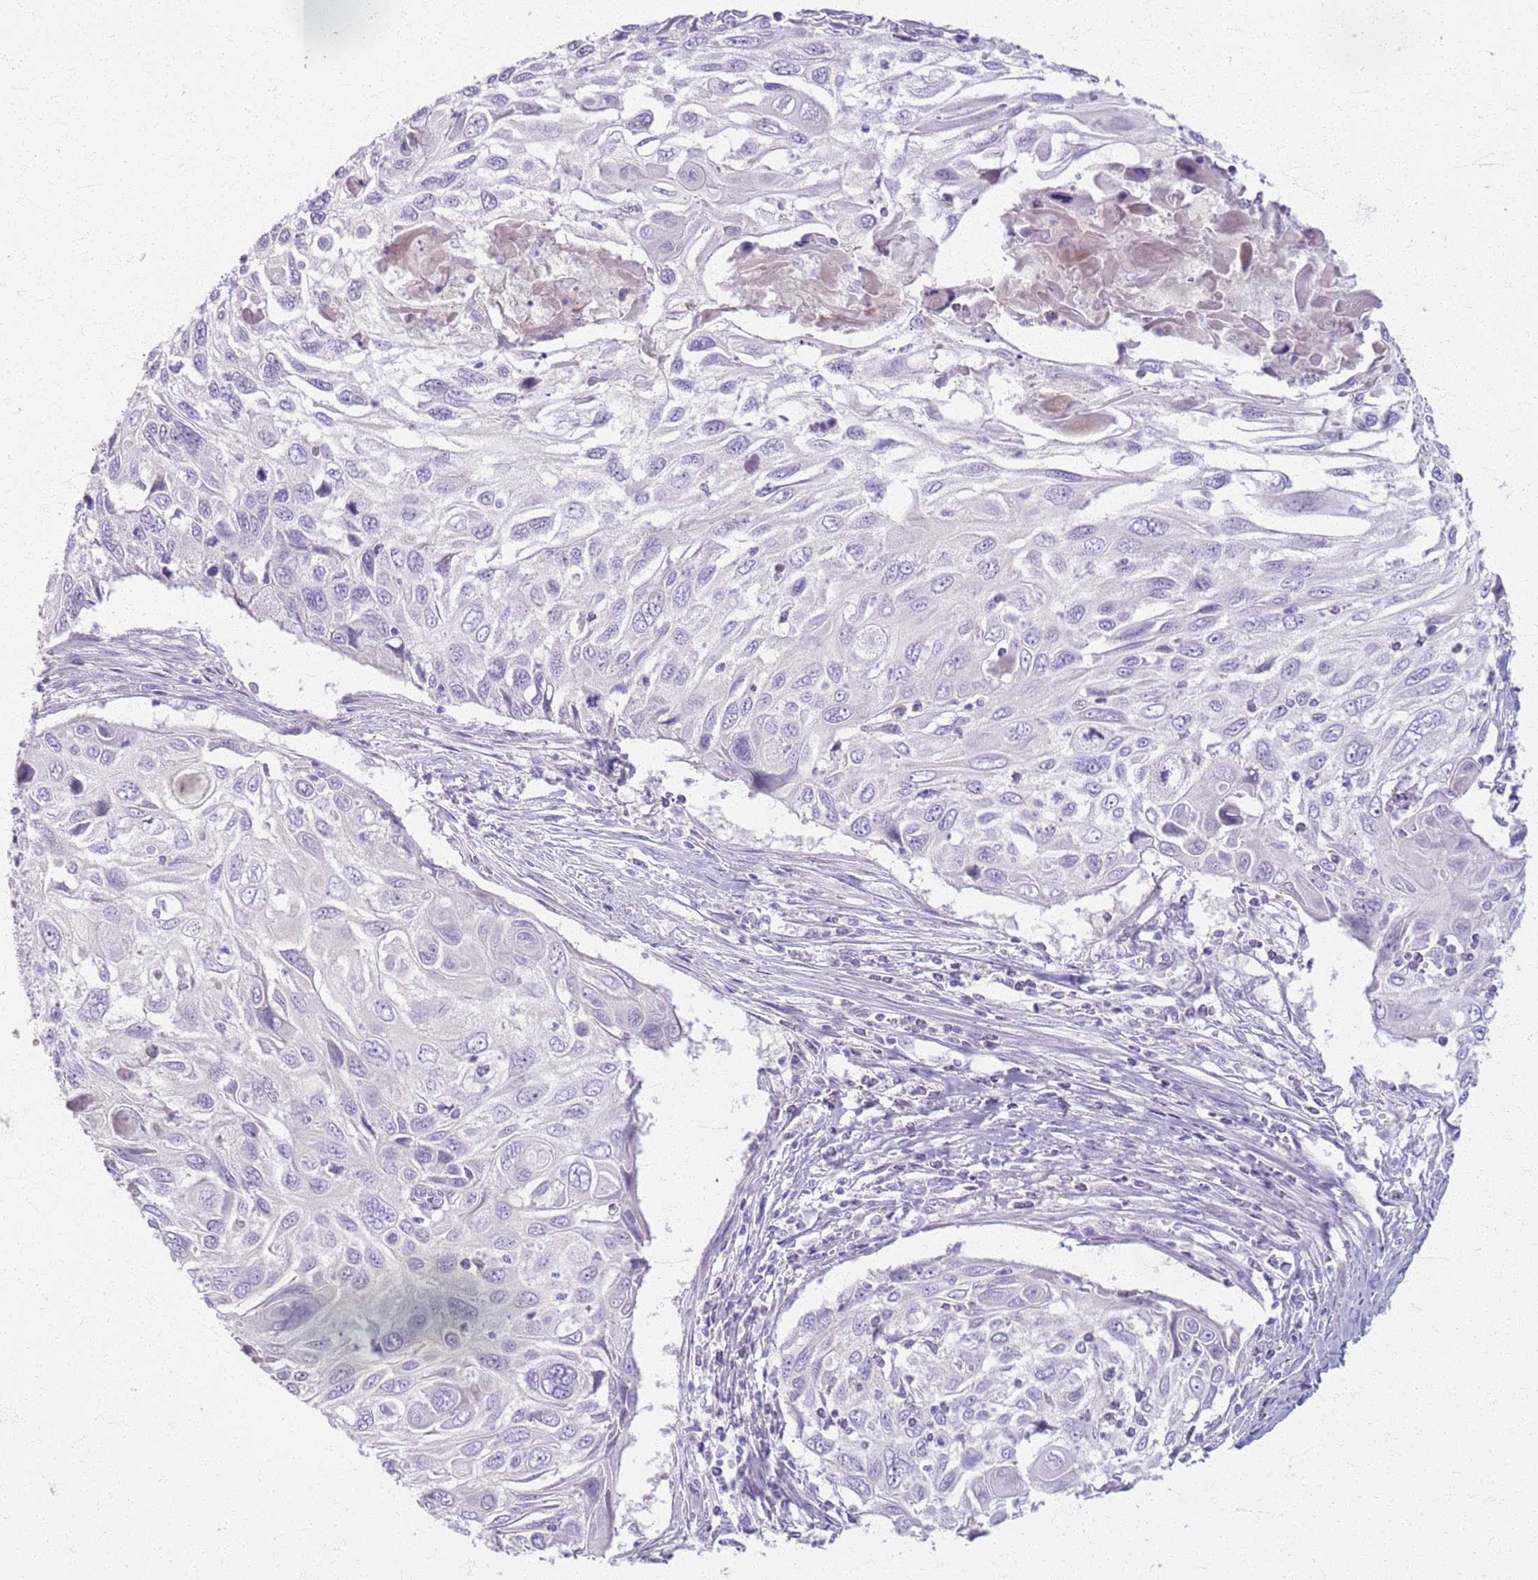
{"staining": {"intensity": "negative", "quantity": "none", "location": "none"}, "tissue": "cervical cancer", "cell_type": "Tumor cells", "image_type": "cancer", "snomed": [{"axis": "morphology", "description": "Squamous cell carcinoma, NOS"}, {"axis": "topography", "description": "Cervix"}], "caption": "This is an IHC photomicrograph of human cervical cancer. There is no expression in tumor cells.", "gene": "CSRP3", "patient": {"sex": "female", "age": 70}}